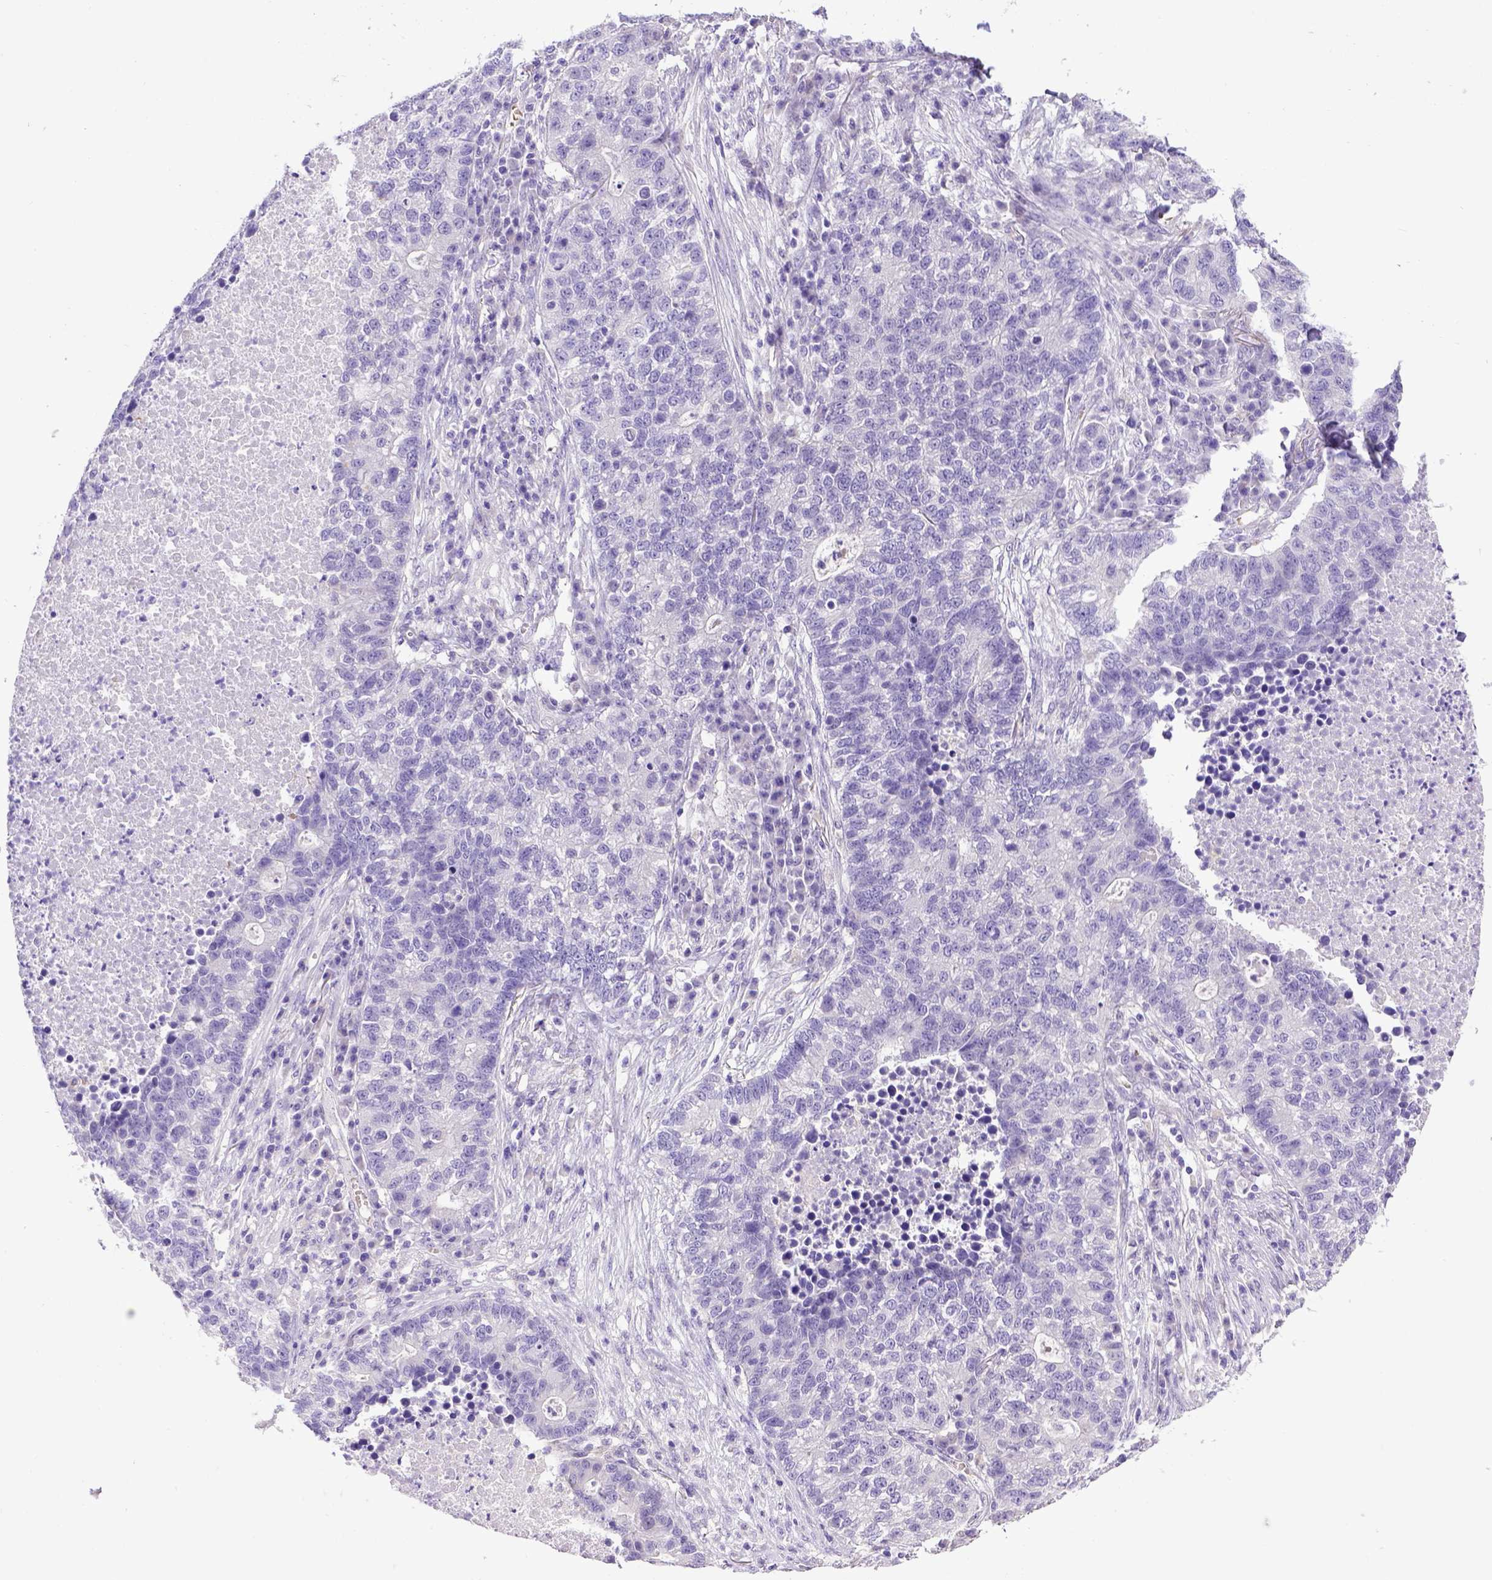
{"staining": {"intensity": "negative", "quantity": "none", "location": "none"}, "tissue": "lung cancer", "cell_type": "Tumor cells", "image_type": "cancer", "snomed": [{"axis": "morphology", "description": "Adenocarcinoma, NOS"}, {"axis": "topography", "description": "Lung"}], "caption": "Immunohistochemistry (IHC) photomicrograph of neoplastic tissue: lung cancer (adenocarcinoma) stained with DAB exhibits no significant protein staining in tumor cells. The staining was performed using DAB (3,3'-diaminobenzidine) to visualize the protein expression in brown, while the nuclei were stained in blue with hematoxylin (Magnification: 20x).", "gene": "SPEF1", "patient": {"sex": "male", "age": 57}}